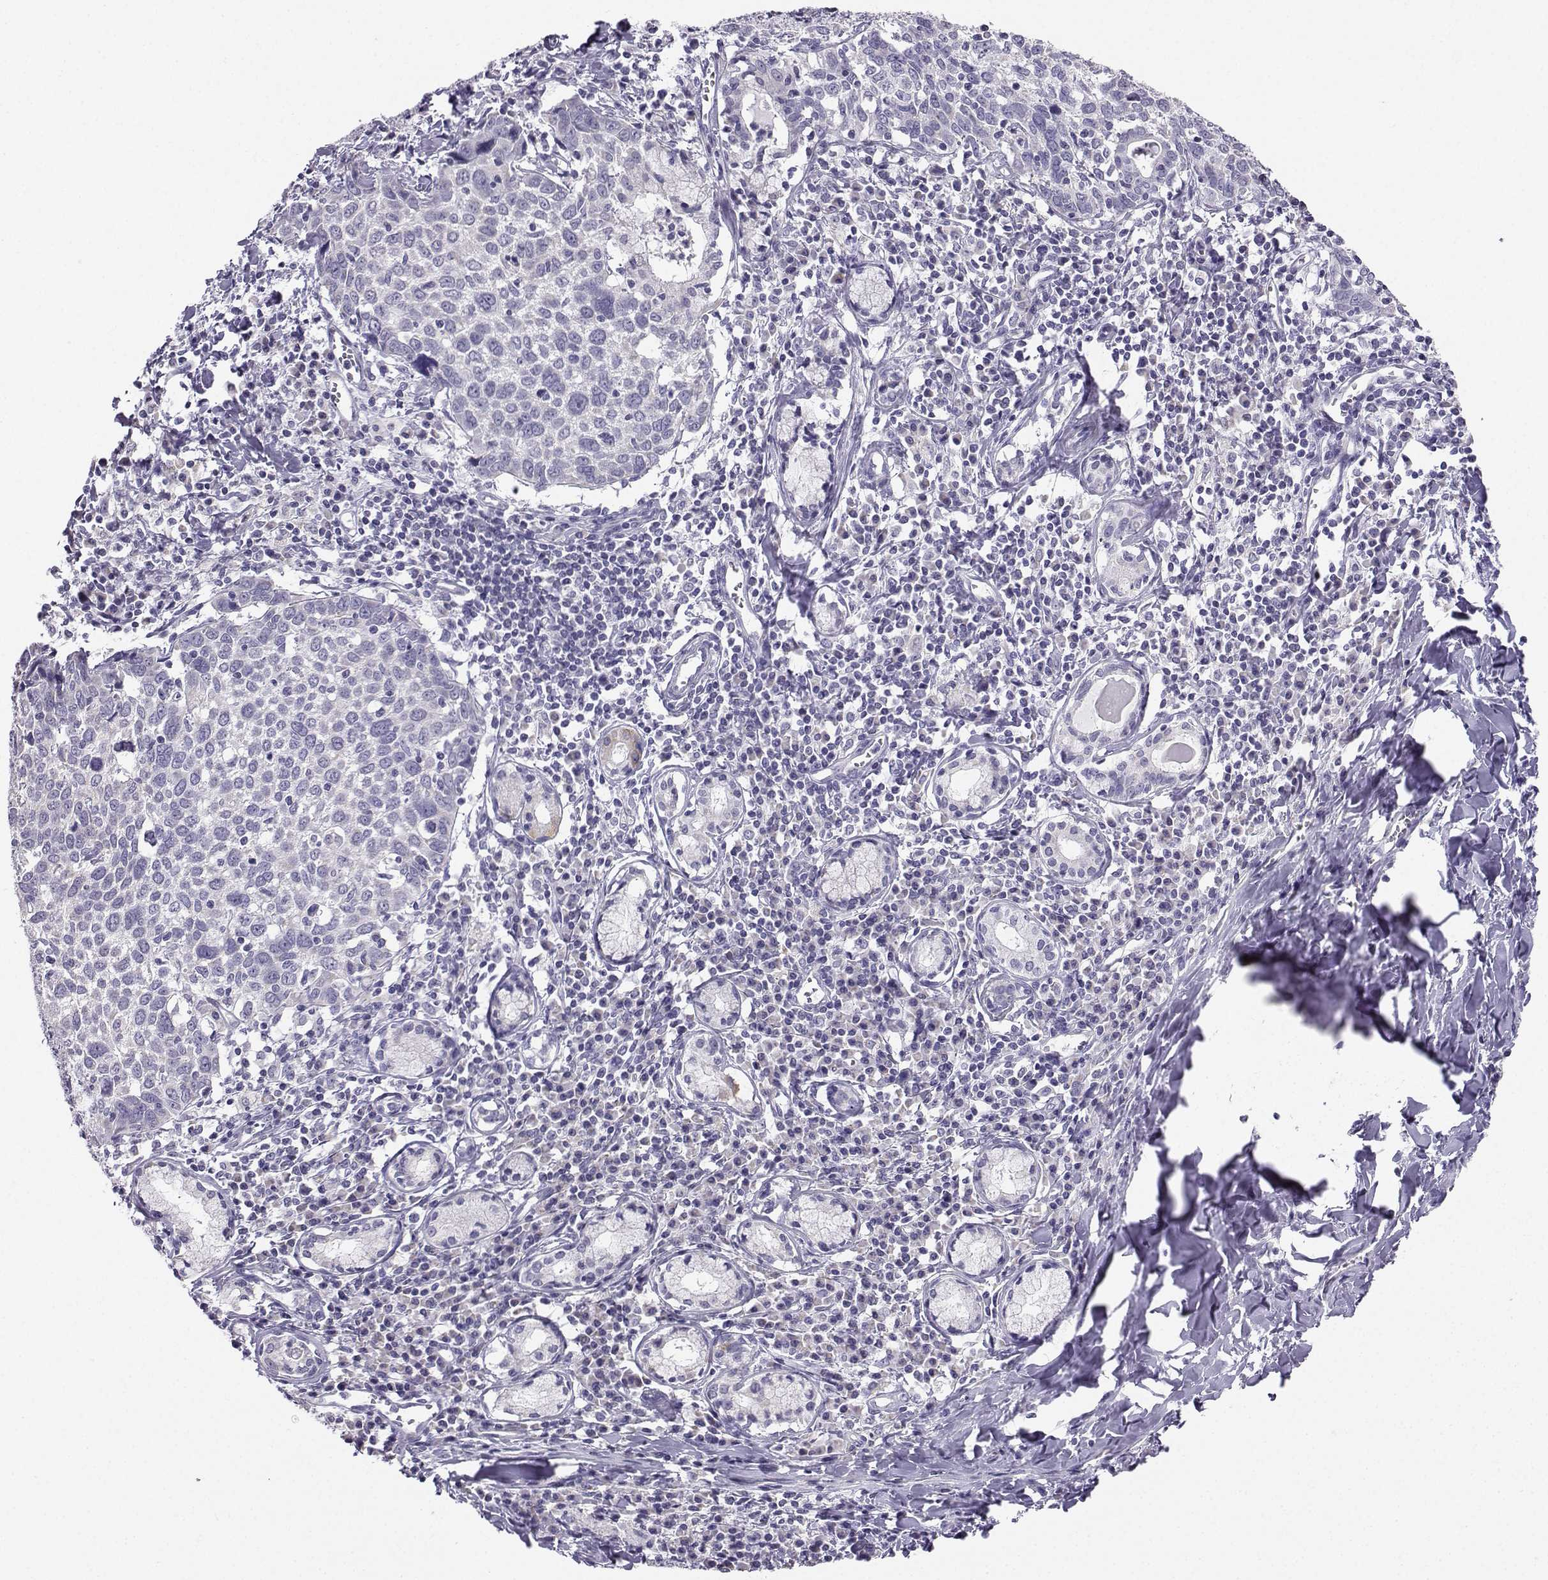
{"staining": {"intensity": "negative", "quantity": "none", "location": "none"}, "tissue": "lung cancer", "cell_type": "Tumor cells", "image_type": "cancer", "snomed": [{"axis": "morphology", "description": "Squamous cell carcinoma, NOS"}, {"axis": "topography", "description": "Lung"}], "caption": "IHC micrograph of lung cancer stained for a protein (brown), which demonstrates no staining in tumor cells. (DAB (3,3'-diaminobenzidine) immunohistochemistry (IHC), high magnification).", "gene": "AVP", "patient": {"sex": "male", "age": 57}}